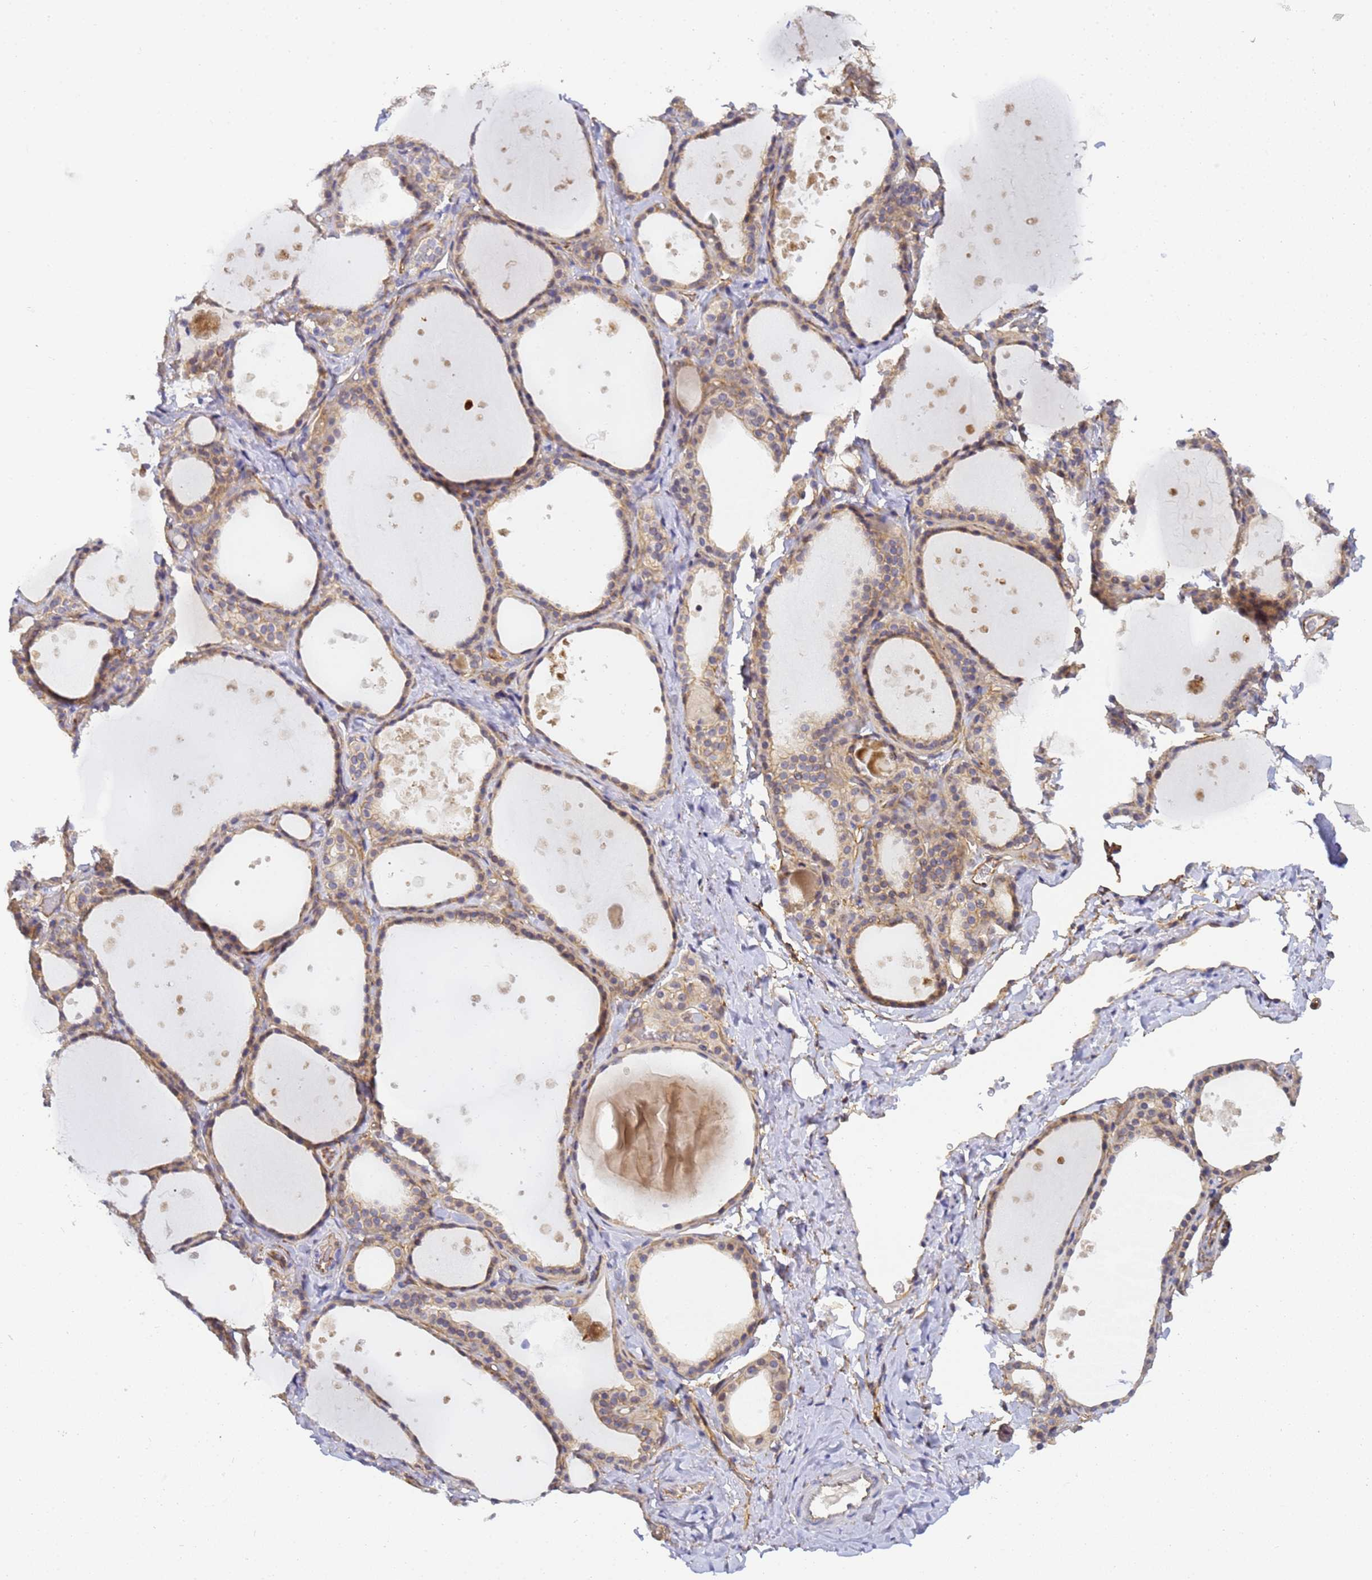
{"staining": {"intensity": "weak", "quantity": "25%-75%", "location": "cytoplasmic/membranous"}, "tissue": "thyroid gland", "cell_type": "Glandular cells", "image_type": "normal", "snomed": [{"axis": "morphology", "description": "Normal tissue, NOS"}, {"axis": "topography", "description": "Thyroid gland"}], "caption": "The micrograph demonstrates staining of benign thyroid gland, revealing weak cytoplasmic/membranous protein staining (brown color) within glandular cells.", "gene": "GON4L", "patient": {"sex": "female", "age": 44}}